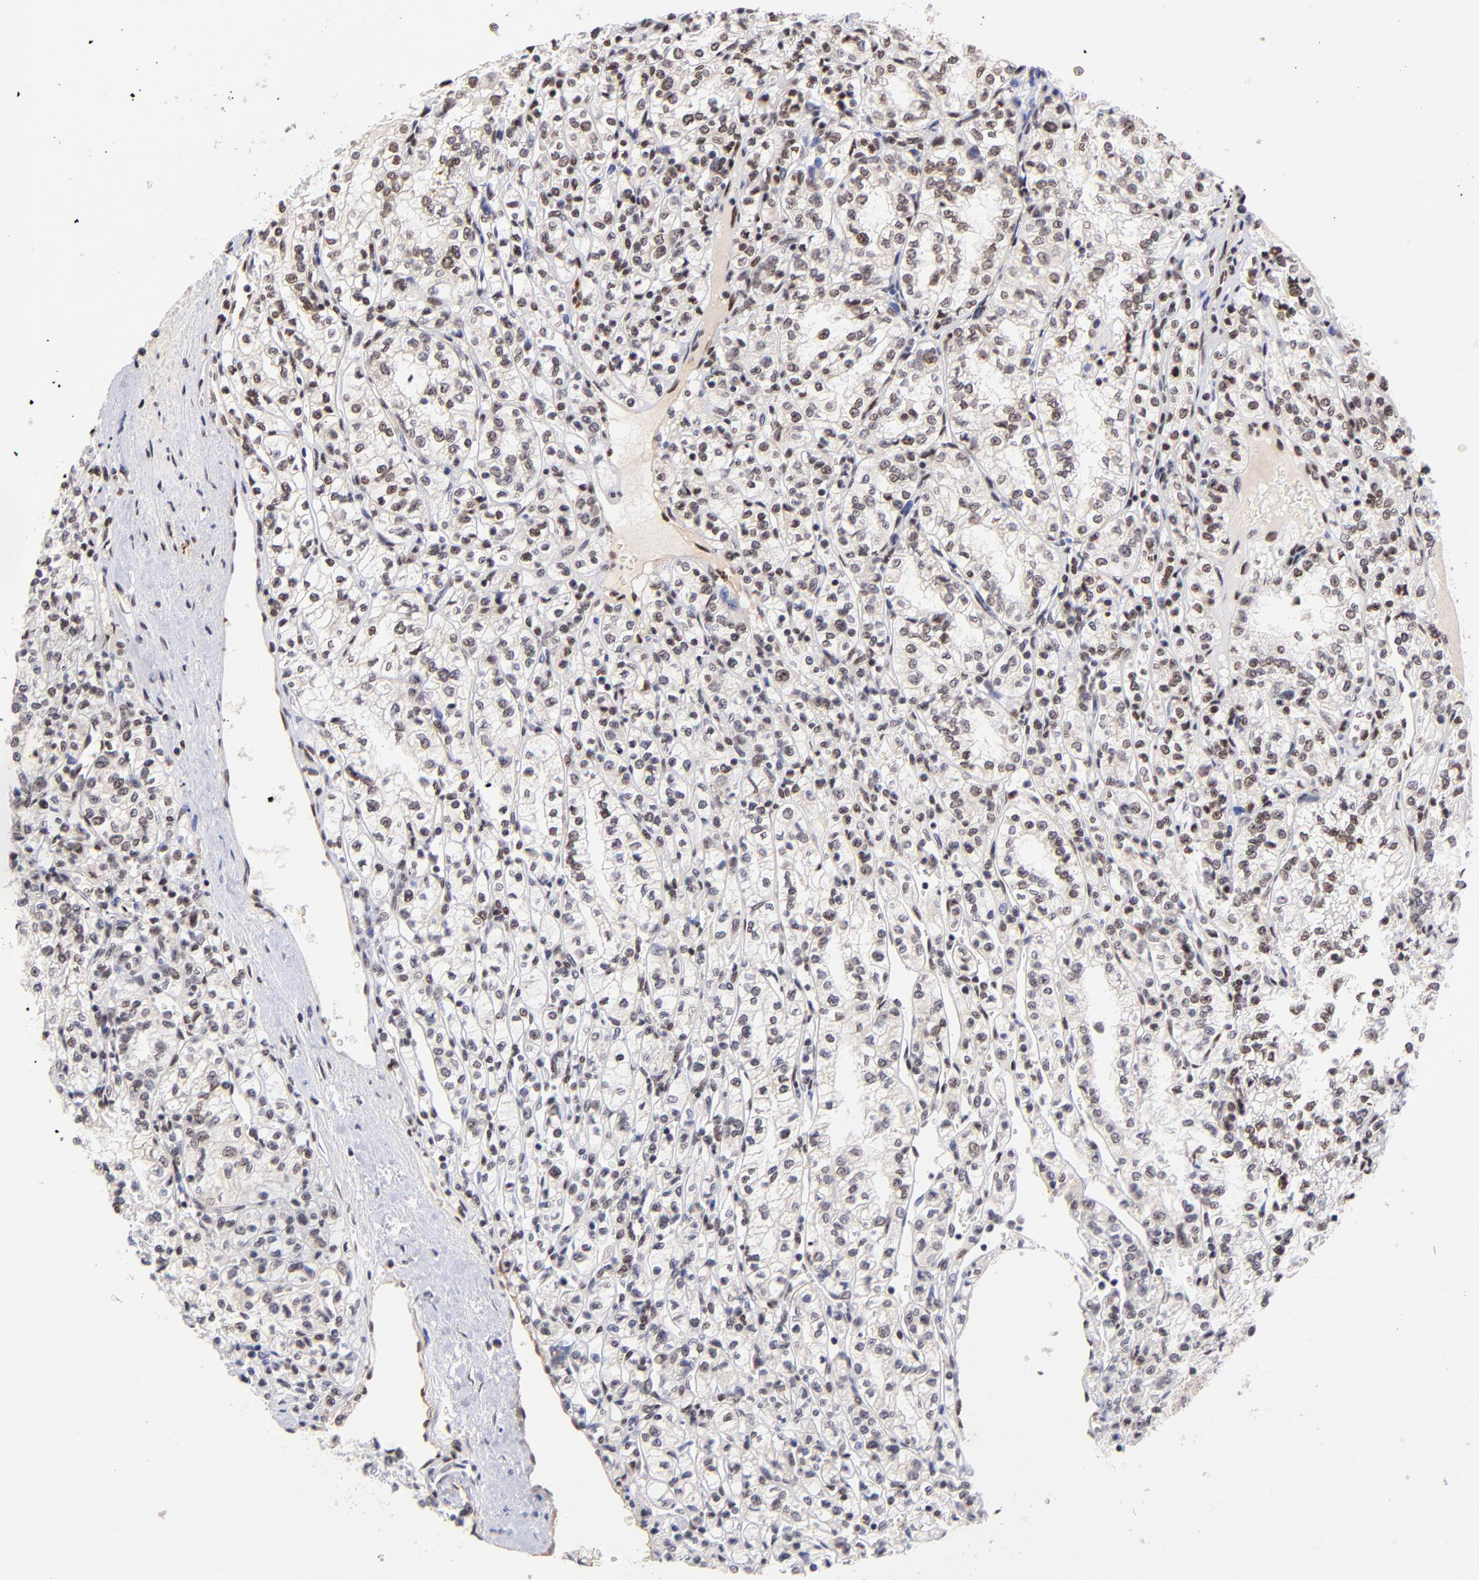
{"staining": {"intensity": "moderate", "quantity": ">75%", "location": "nuclear"}, "tissue": "renal cancer", "cell_type": "Tumor cells", "image_type": "cancer", "snomed": [{"axis": "morphology", "description": "Adenocarcinoma, NOS"}, {"axis": "topography", "description": "Kidney"}], "caption": "Immunohistochemistry (DAB (3,3'-diaminobenzidine)) staining of human renal cancer (adenocarcinoma) exhibits moderate nuclear protein staining in approximately >75% of tumor cells. The staining was performed using DAB (3,3'-diaminobenzidine) to visualize the protein expression in brown, while the nuclei were stained in blue with hematoxylin (Magnification: 20x).", "gene": "MIDEAS", "patient": {"sex": "male", "age": 61}}